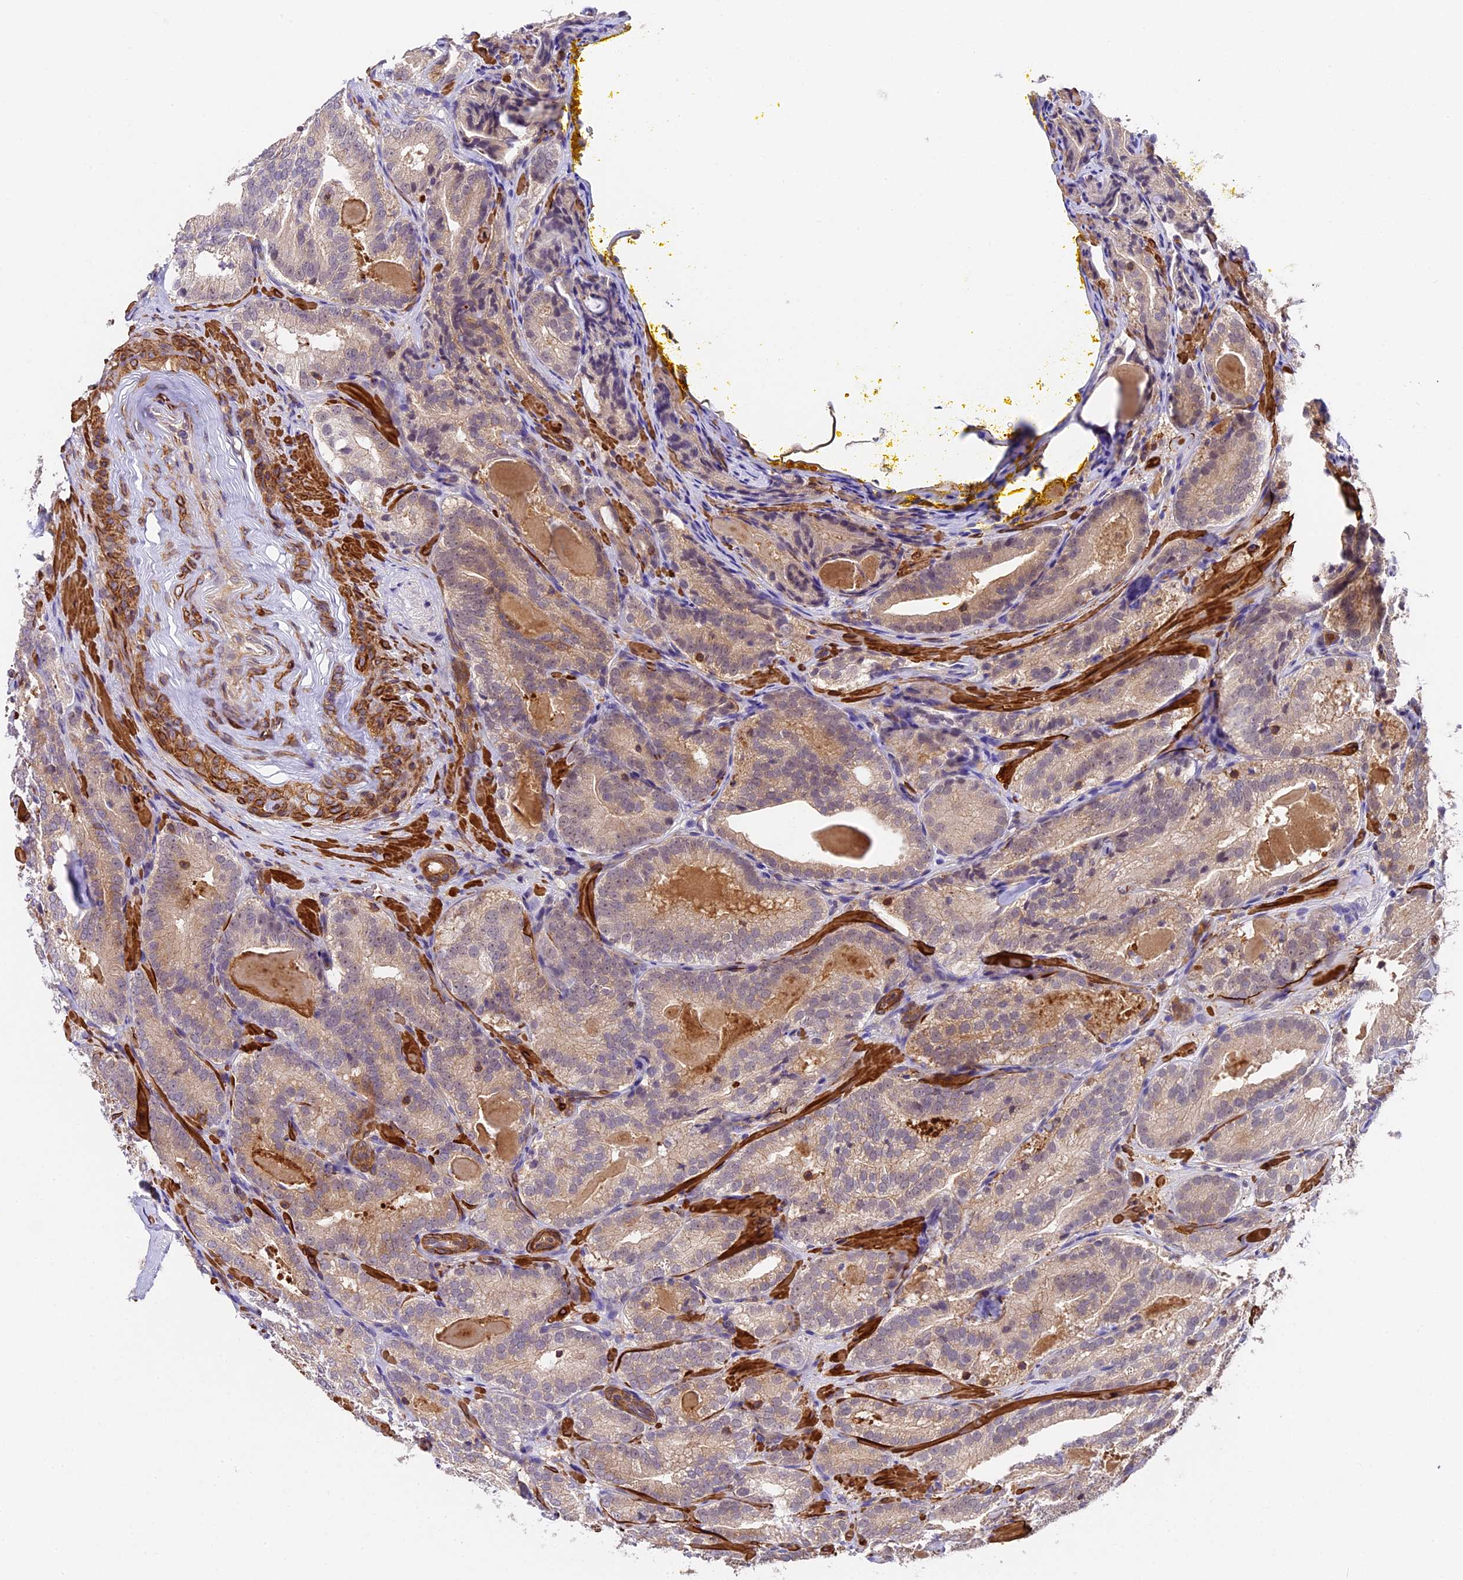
{"staining": {"intensity": "weak", "quantity": ">75%", "location": "cytoplasmic/membranous"}, "tissue": "prostate cancer", "cell_type": "Tumor cells", "image_type": "cancer", "snomed": [{"axis": "morphology", "description": "Adenocarcinoma, High grade"}, {"axis": "topography", "description": "Prostate"}], "caption": "Immunohistochemistry (DAB (3,3'-diaminobenzidine)) staining of human prostate cancer displays weak cytoplasmic/membranous protein positivity in about >75% of tumor cells. Ihc stains the protein in brown and the nuclei are stained blue.", "gene": "TBC1D1", "patient": {"sex": "male", "age": 57}}